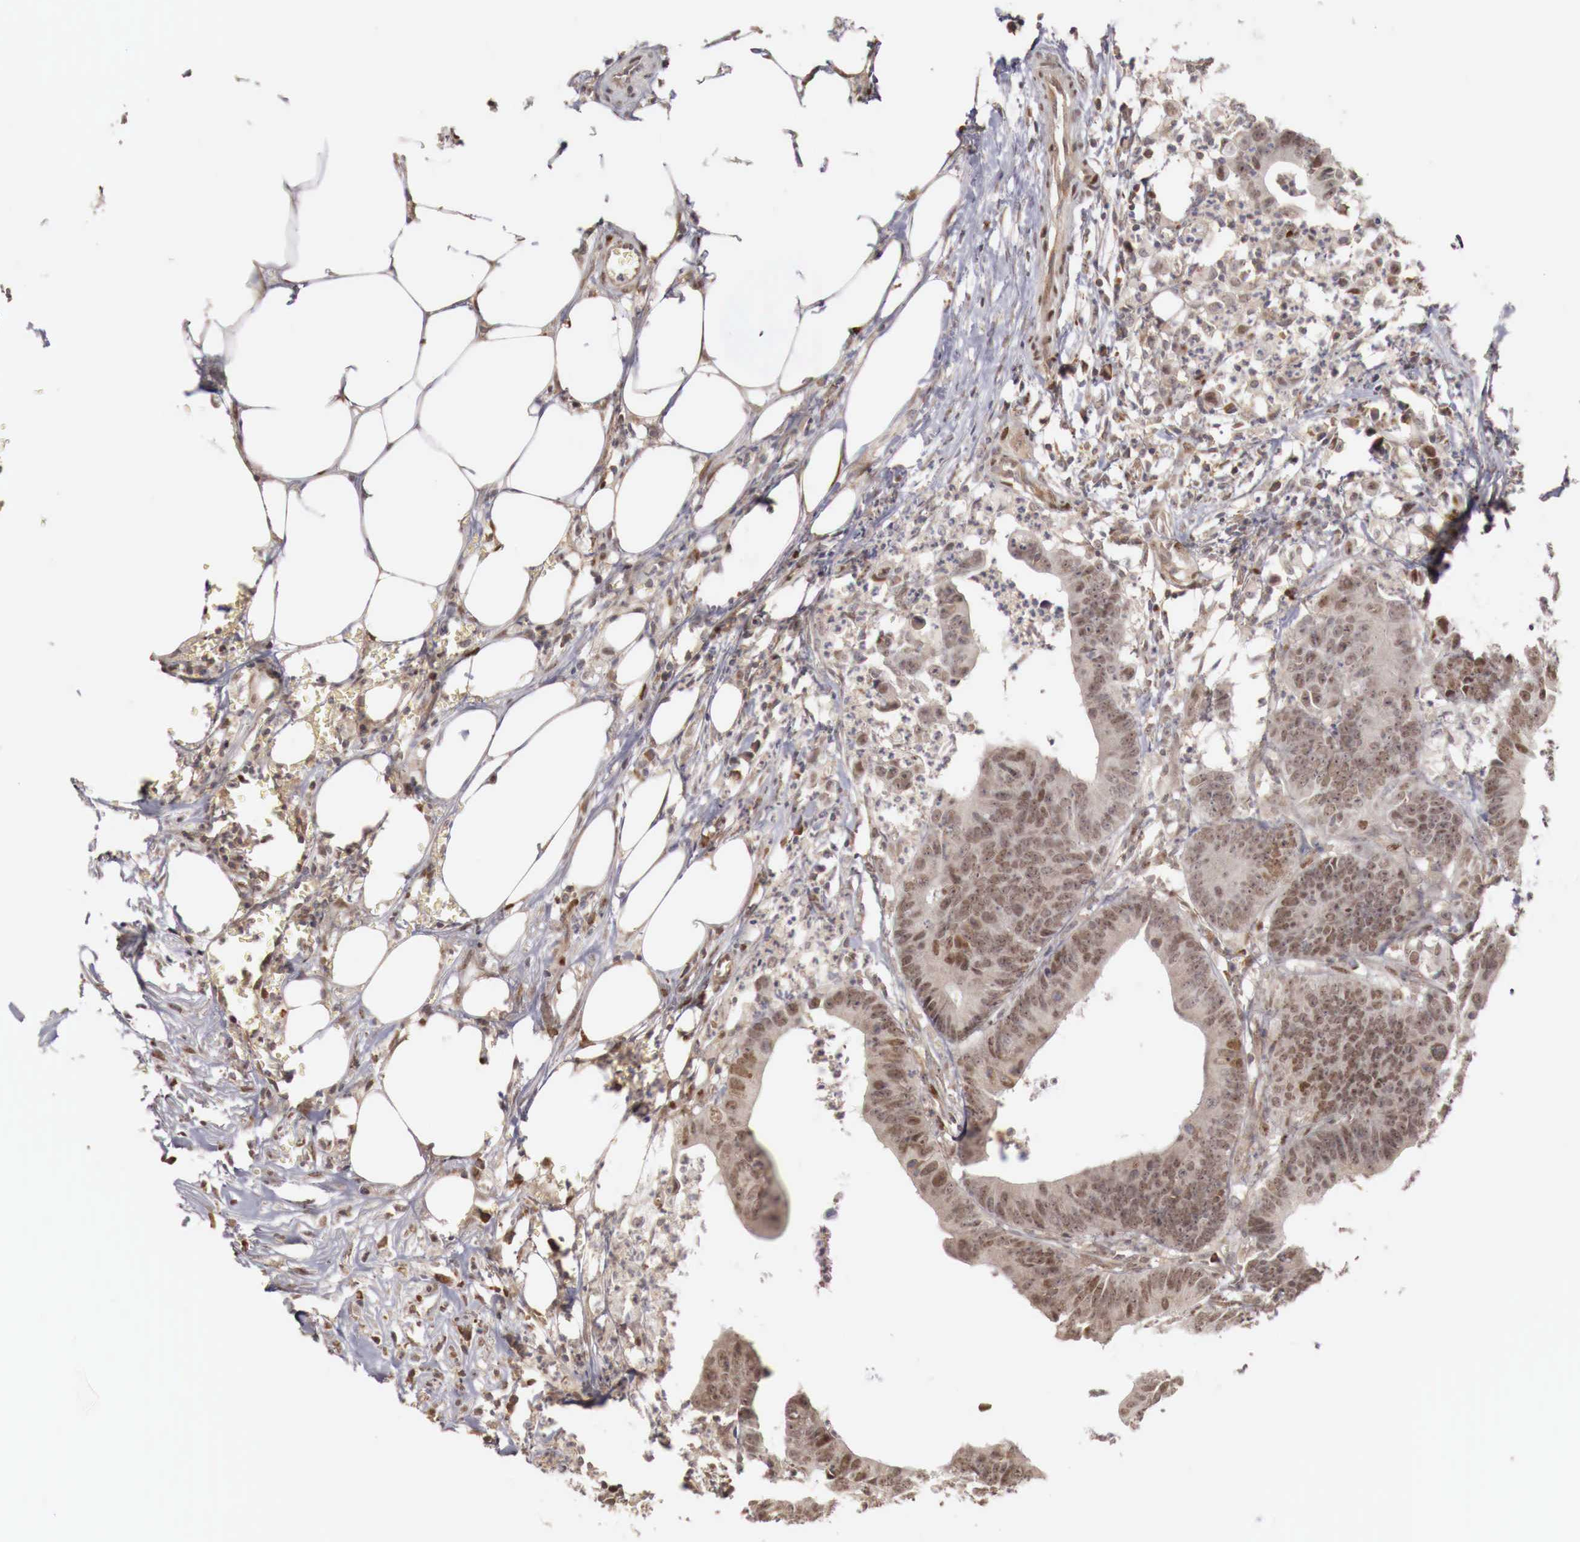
{"staining": {"intensity": "moderate", "quantity": "<25%", "location": "cytoplasmic/membranous,nuclear"}, "tissue": "colorectal cancer", "cell_type": "Tumor cells", "image_type": "cancer", "snomed": [{"axis": "morphology", "description": "Adenocarcinoma, NOS"}, {"axis": "topography", "description": "Colon"}], "caption": "A brown stain shows moderate cytoplasmic/membranous and nuclear staining of a protein in human colorectal adenocarcinoma tumor cells. (brown staining indicates protein expression, while blue staining denotes nuclei).", "gene": "KHDRBS2", "patient": {"sex": "male", "age": 55}}